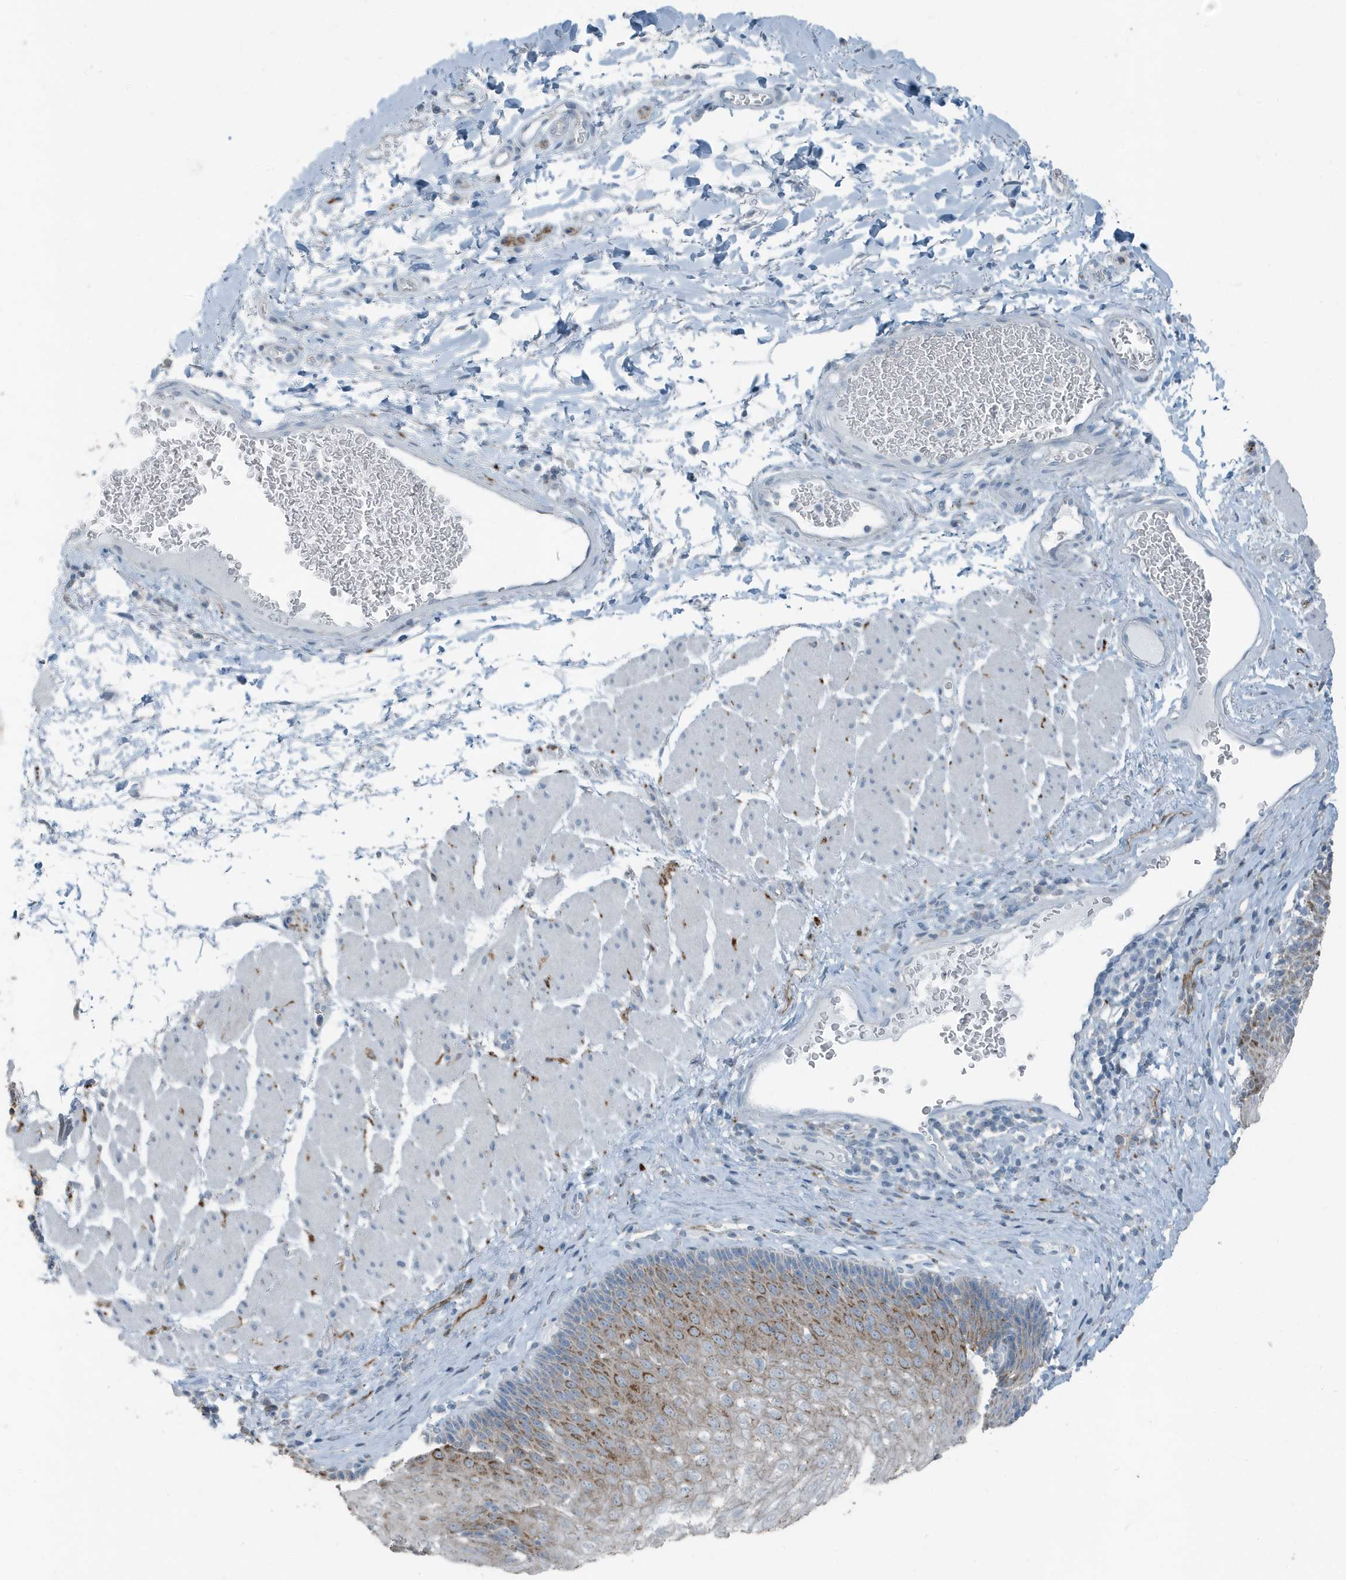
{"staining": {"intensity": "strong", "quantity": "25%-75%", "location": "cytoplasmic/membranous"}, "tissue": "esophagus", "cell_type": "Squamous epithelial cells", "image_type": "normal", "snomed": [{"axis": "morphology", "description": "Normal tissue, NOS"}, {"axis": "topography", "description": "Esophagus"}], "caption": "Immunohistochemistry of unremarkable human esophagus displays high levels of strong cytoplasmic/membranous staining in about 25%-75% of squamous epithelial cells.", "gene": "FAM162A", "patient": {"sex": "female", "age": 66}}